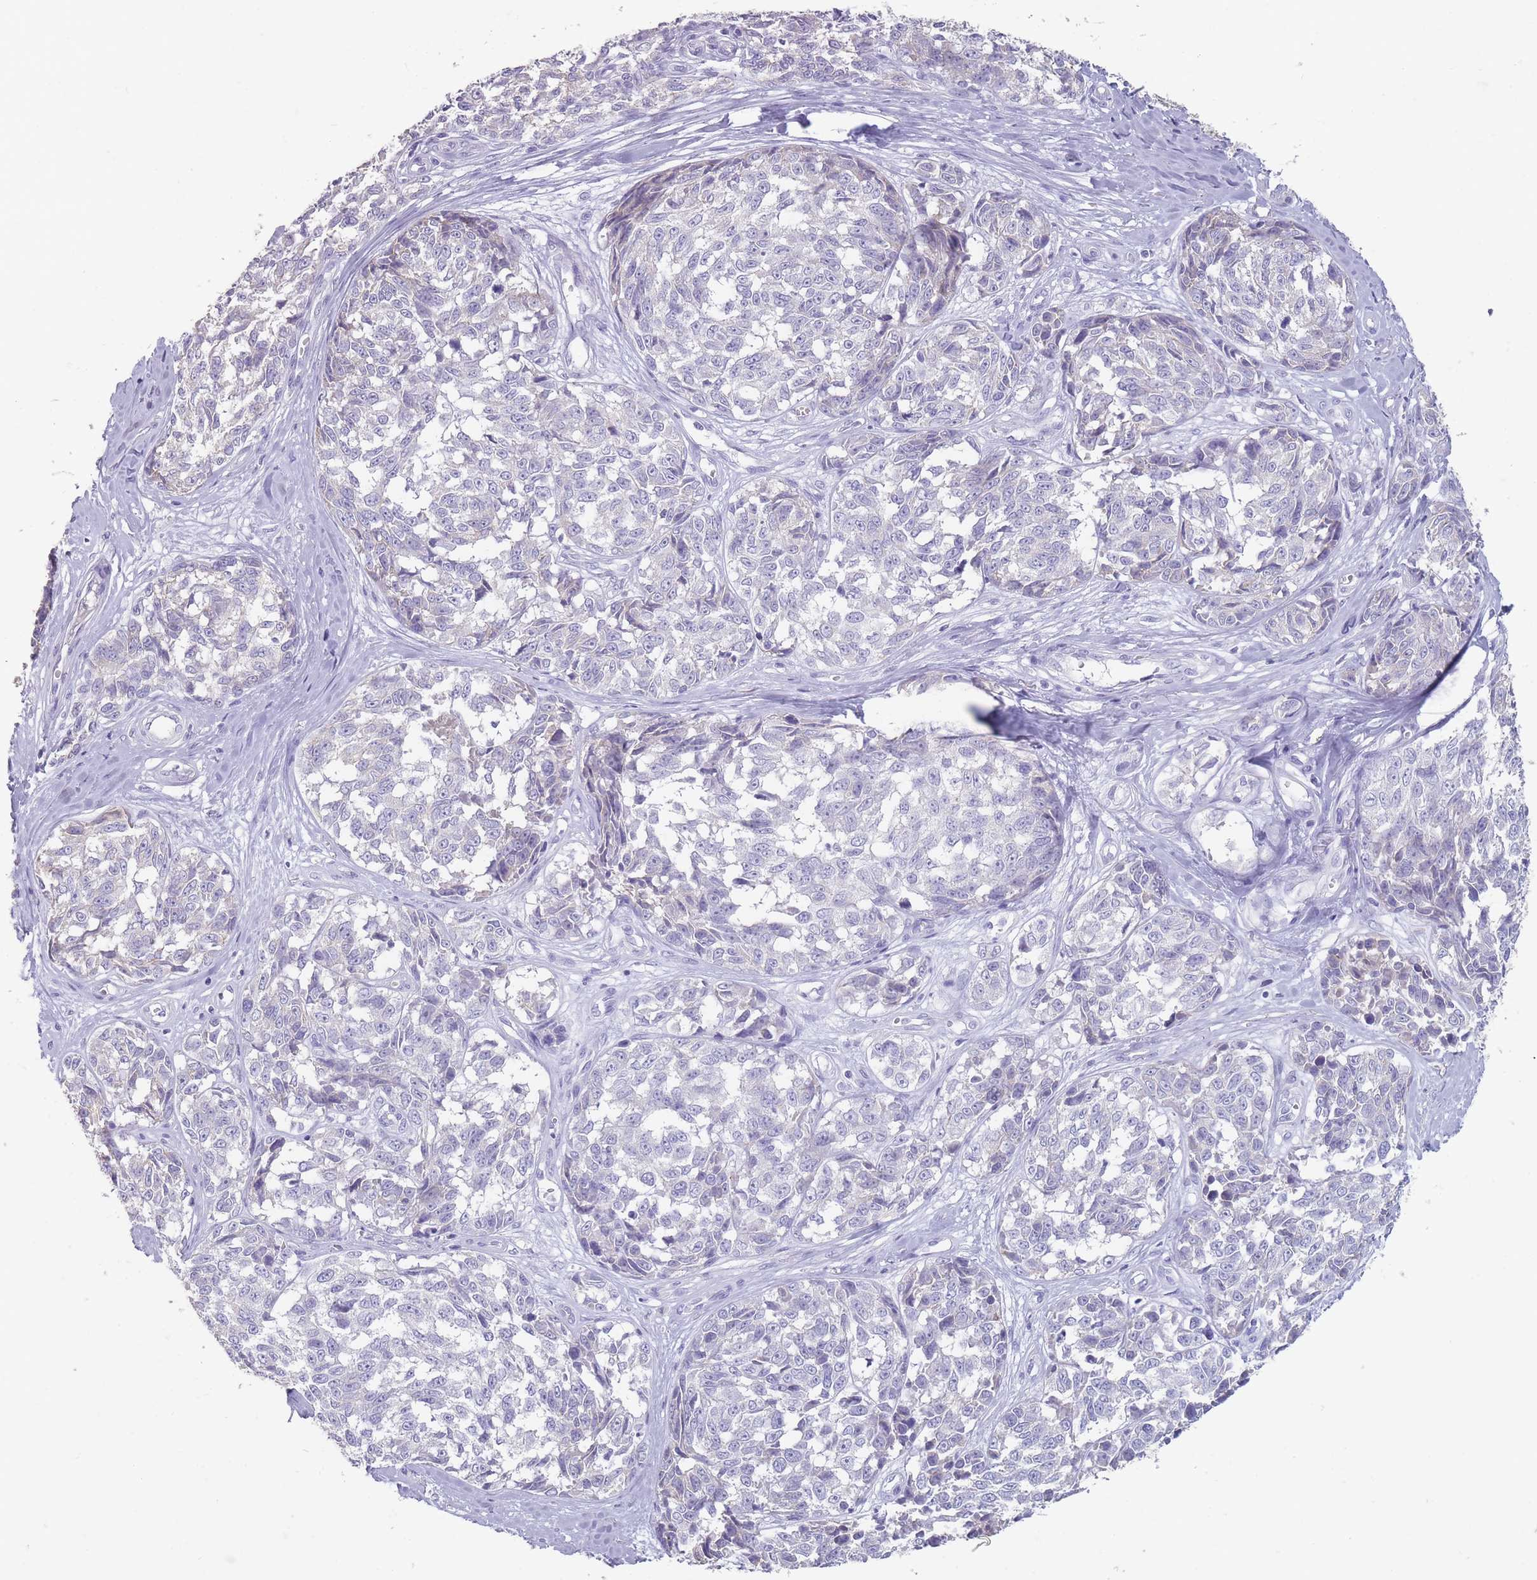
{"staining": {"intensity": "negative", "quantity": "none", "location": "none"}, "tissue": "melanoma", "cell_type": "Tumor cells", "image_type": "cancer", "snomed": [{"axis": "morphology", "description": "Normal tissue, NOS"}, {"axis": "morphology", "description": "Malignant melanoma, NOS"}, {"axis": "topography", "description": "Skin"}], "caption": "A high-resolution image shows IHC staining of melanoma, which demonstrates no significant expression in tumor cells.", "gene": "RHBG", "patient": {"sex": "female", "age": 64}}